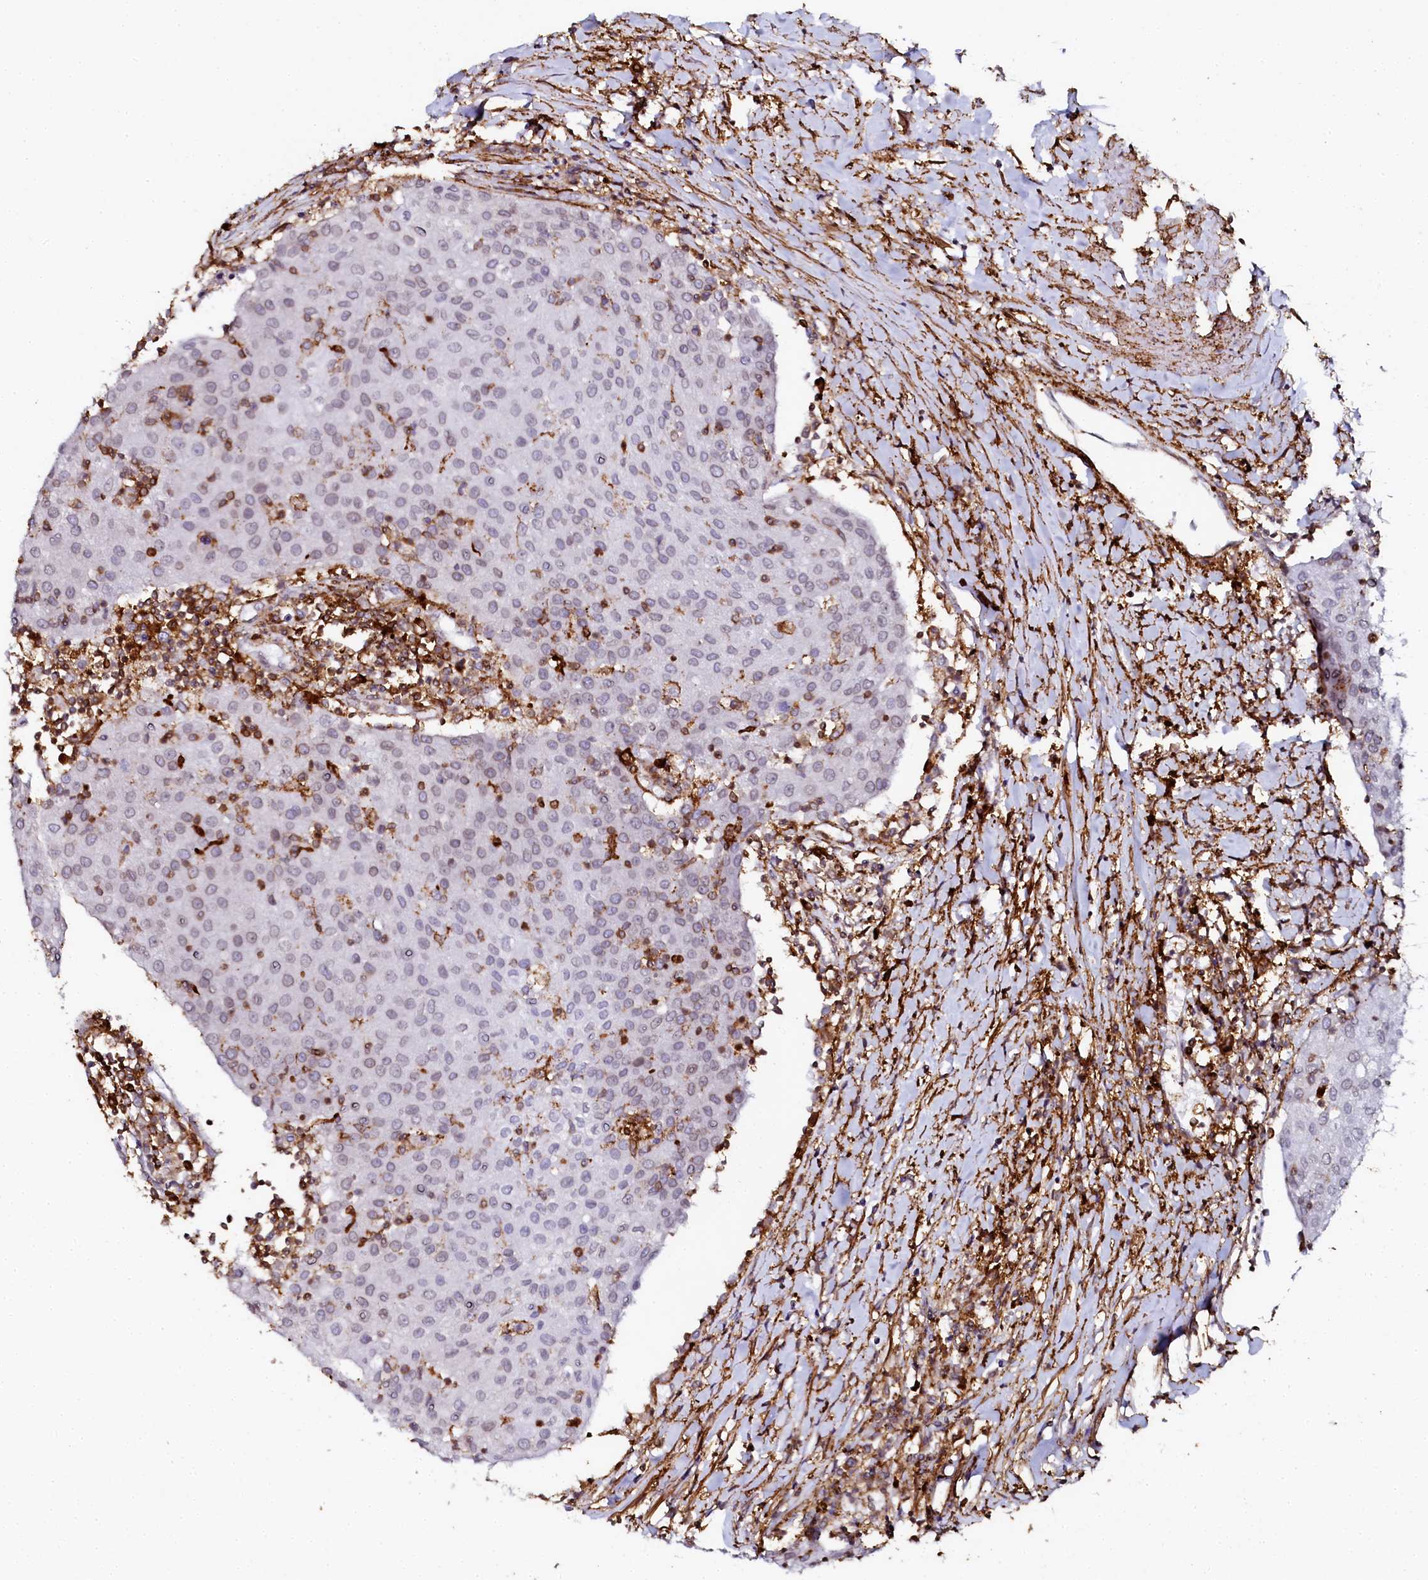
{"staining": {"intensity": "negative", "quantity": "none", "location": "none"}, "tissue": "urothelial cancer", "cell_type": "Tumor cells", "image_type": "cancer", "snomed": [{"axis": "morphology", "description": "Urothelial carcinoma, High grade"}, {"axis": "topography", "description": "Urinary bladder"}], "caption": "There is no significant expression in tumor cells of urothelial cancer.", "gene": "AAAS", "patient": {"sex": "female", "age": 85}}